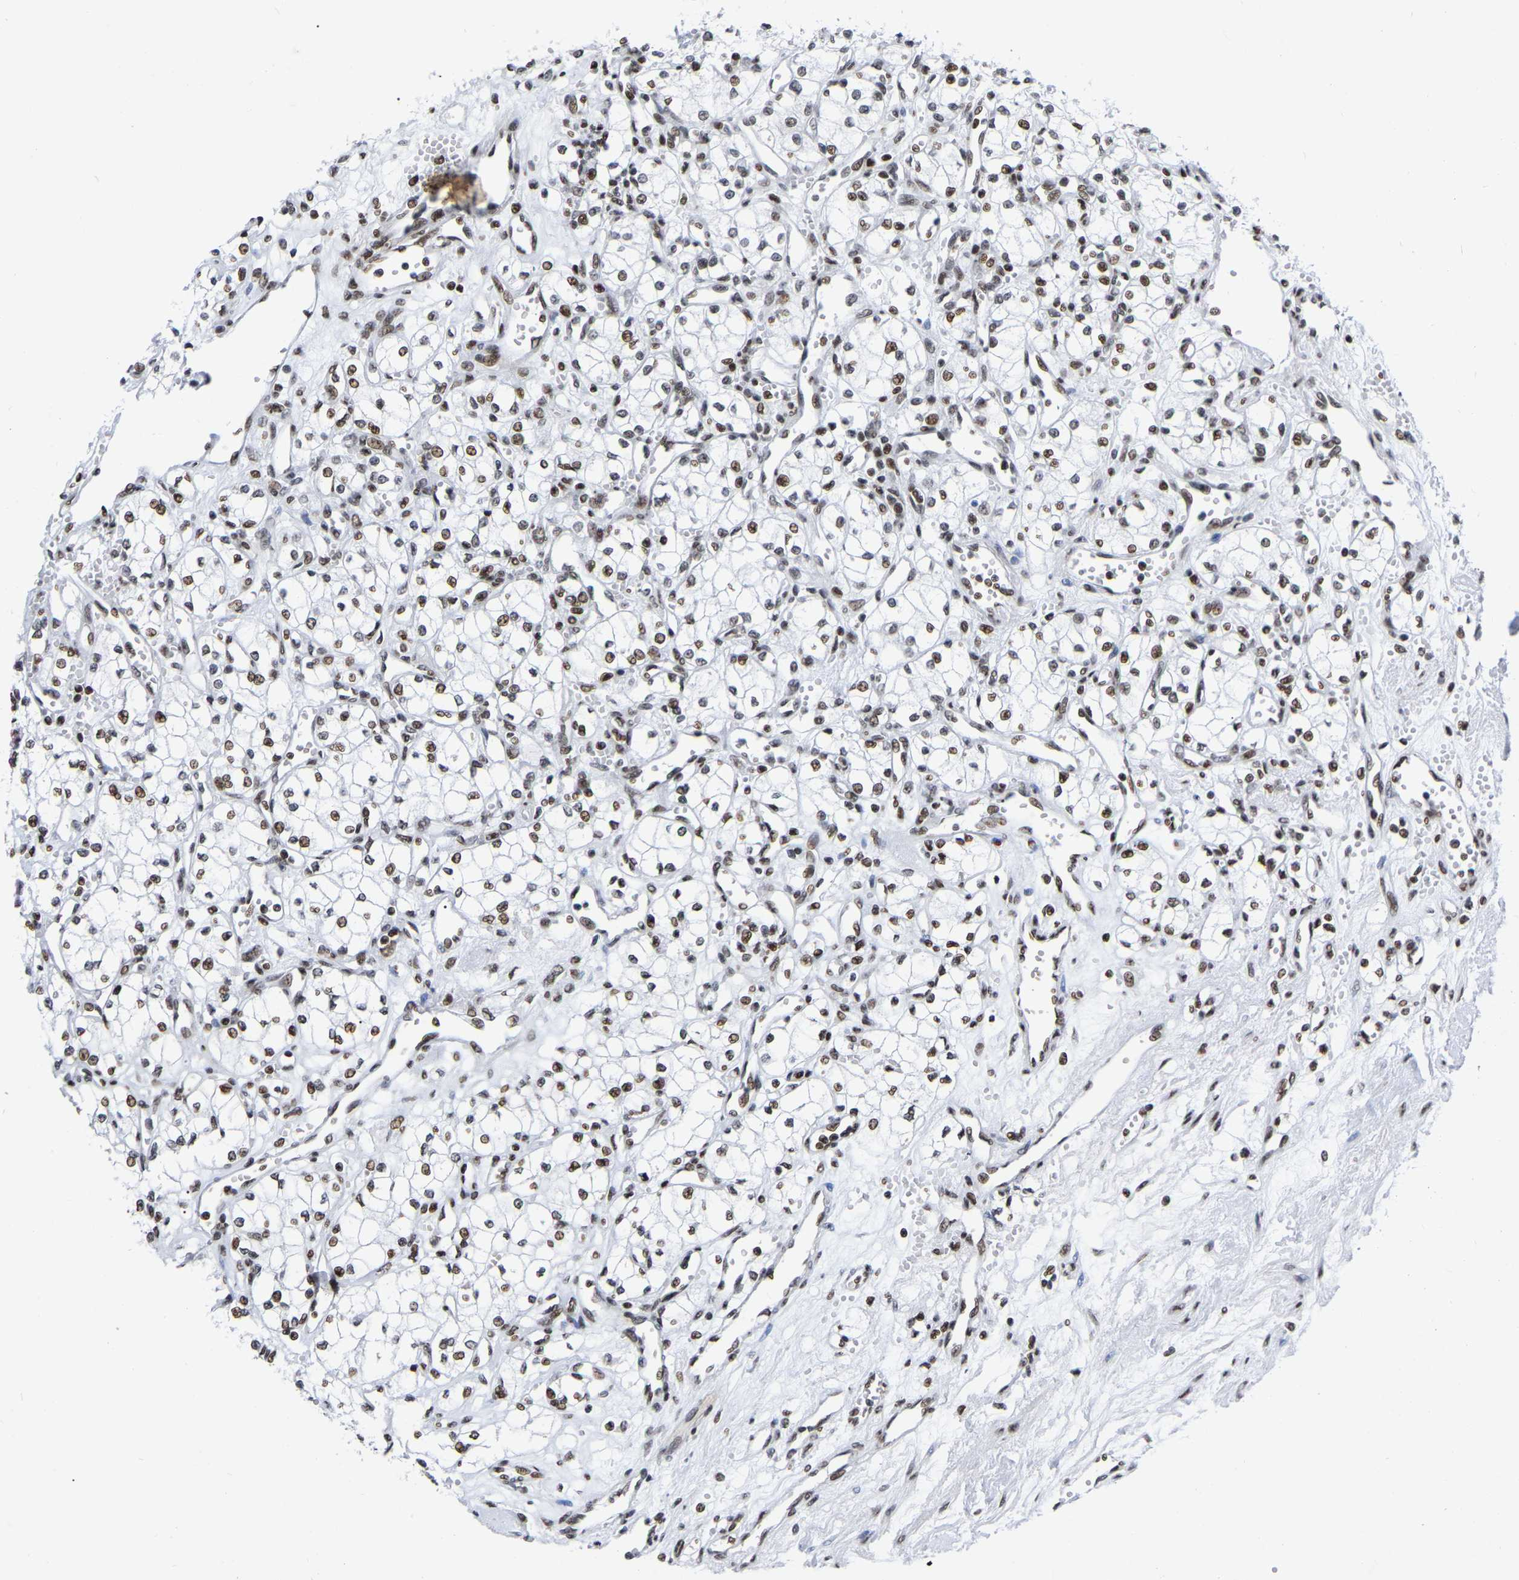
{"staining": {"intensity": "moderate", "quantity": ">75%", "location": "nuclear"}, "tissue": "renal cancer", "cell_type": "Tumor cells", "image_type": "cancer", "snomed": [{"axis": "morphology", "description": "Adenocarcinoma, NOS"}, {"axis": "topography", "description": "Kidney"}], "caption": "Renal cancer (adenocarcinoma) was stained to show a protein in brown. There is medium levels of moderate nuclear positivity in approximately >75% of tumor cells.", "gene": "PRCC", "patient": {"sex": "male", "age": 59}}